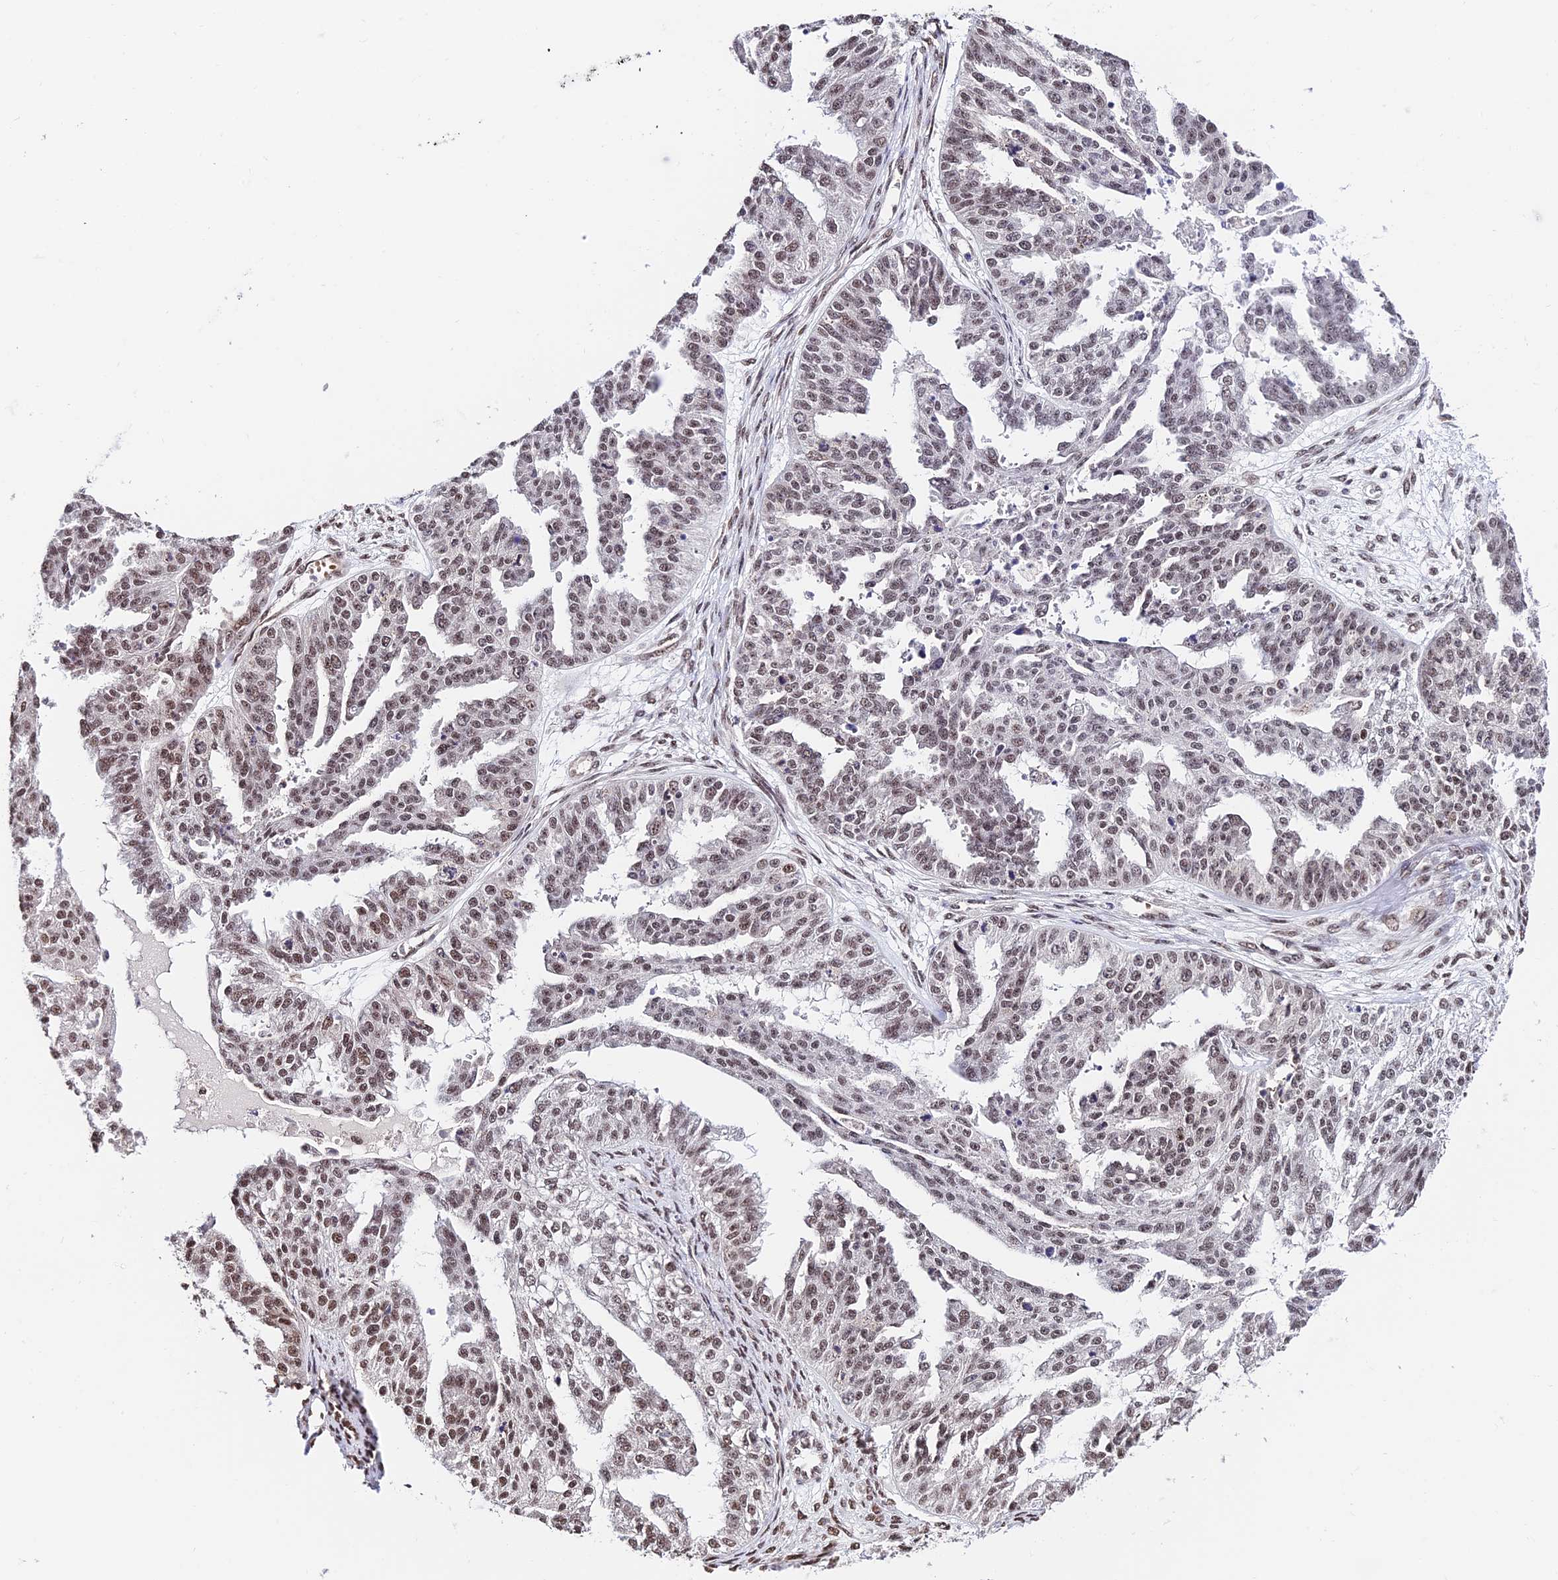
{"staining": {"intensity": "weak", "quantity": "25%-75%", "location": "nuclear"}, "tissue": "ovarian cancer", "cell_type": "Tumor cells", "image_type": "cancer", "snomed": [{"axis": "morphology", "description": "Cystadenocarcinoma, serous, NOS"}, {"axis": "topography", "description": "Ovary"}], "caption": "The image displays staining of ovarian serous cystadenocarcinoma, revealing weak nuclear protein expression (brown color) within tumor cells.", "gene": "RBM42", "patient": {"sex": "female", "age": 58}}